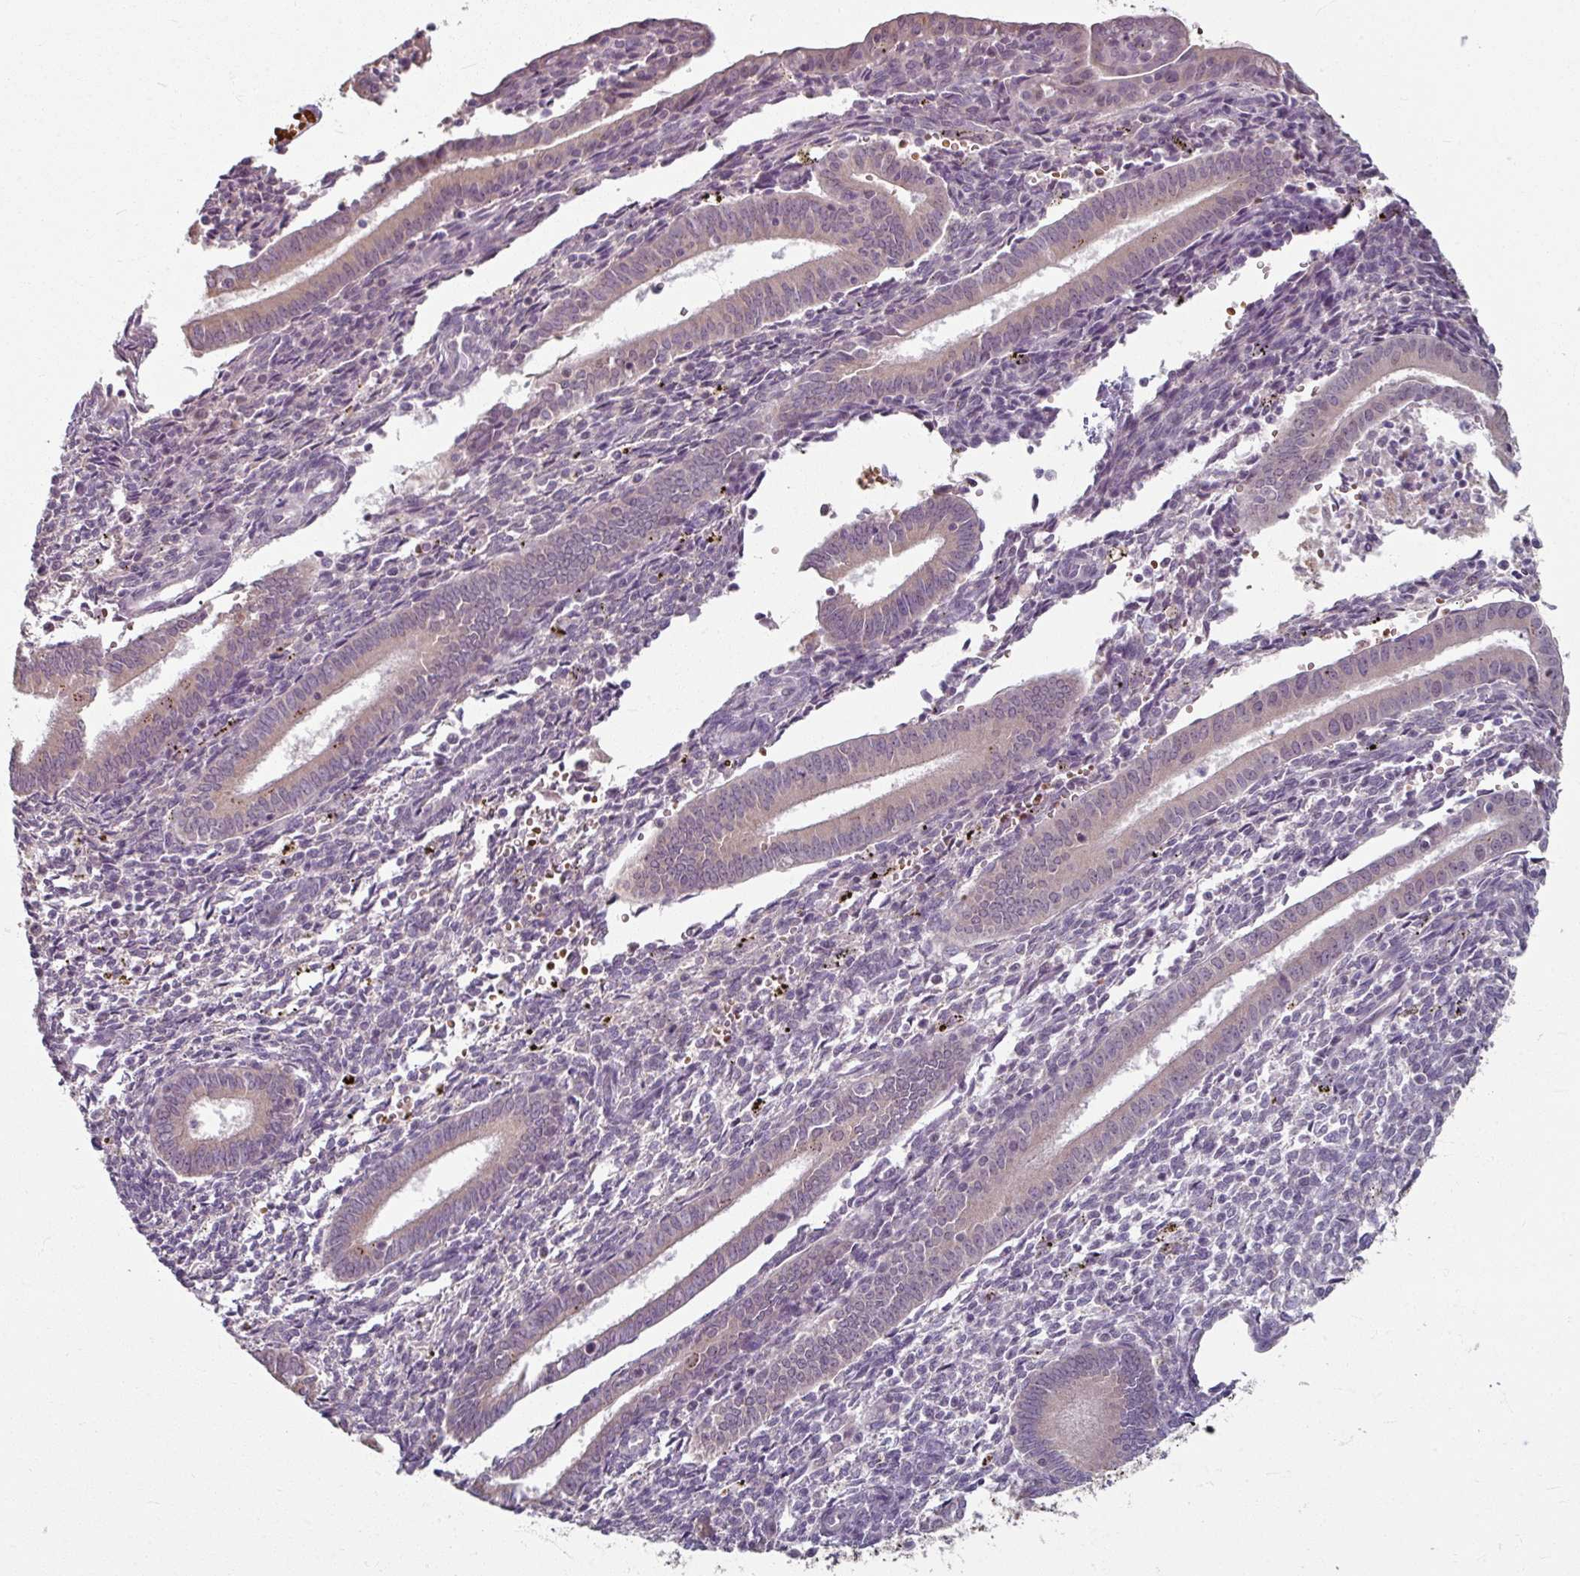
{"staining": {"intensity": "negative", "quantity": "none", "location": "none"}, "tissue": "endometrium", "cell_type": "Cells in endometrial stroma", "image_type": "normal", "snomed": [{"axis": "morphology", "description": "Normal tissue, NOS"}, {"axis": "topography", "description": "Endometrium"}], "caption": "Immunohistochemical staining of benign human endometrium exhibits no significant staining in cells in endometrial stroma. (Immunohistochemistry, brightfield microscopy, high magnification).", "gene": "KMT5C", "patient": {"sex": "female", "age": 41}}